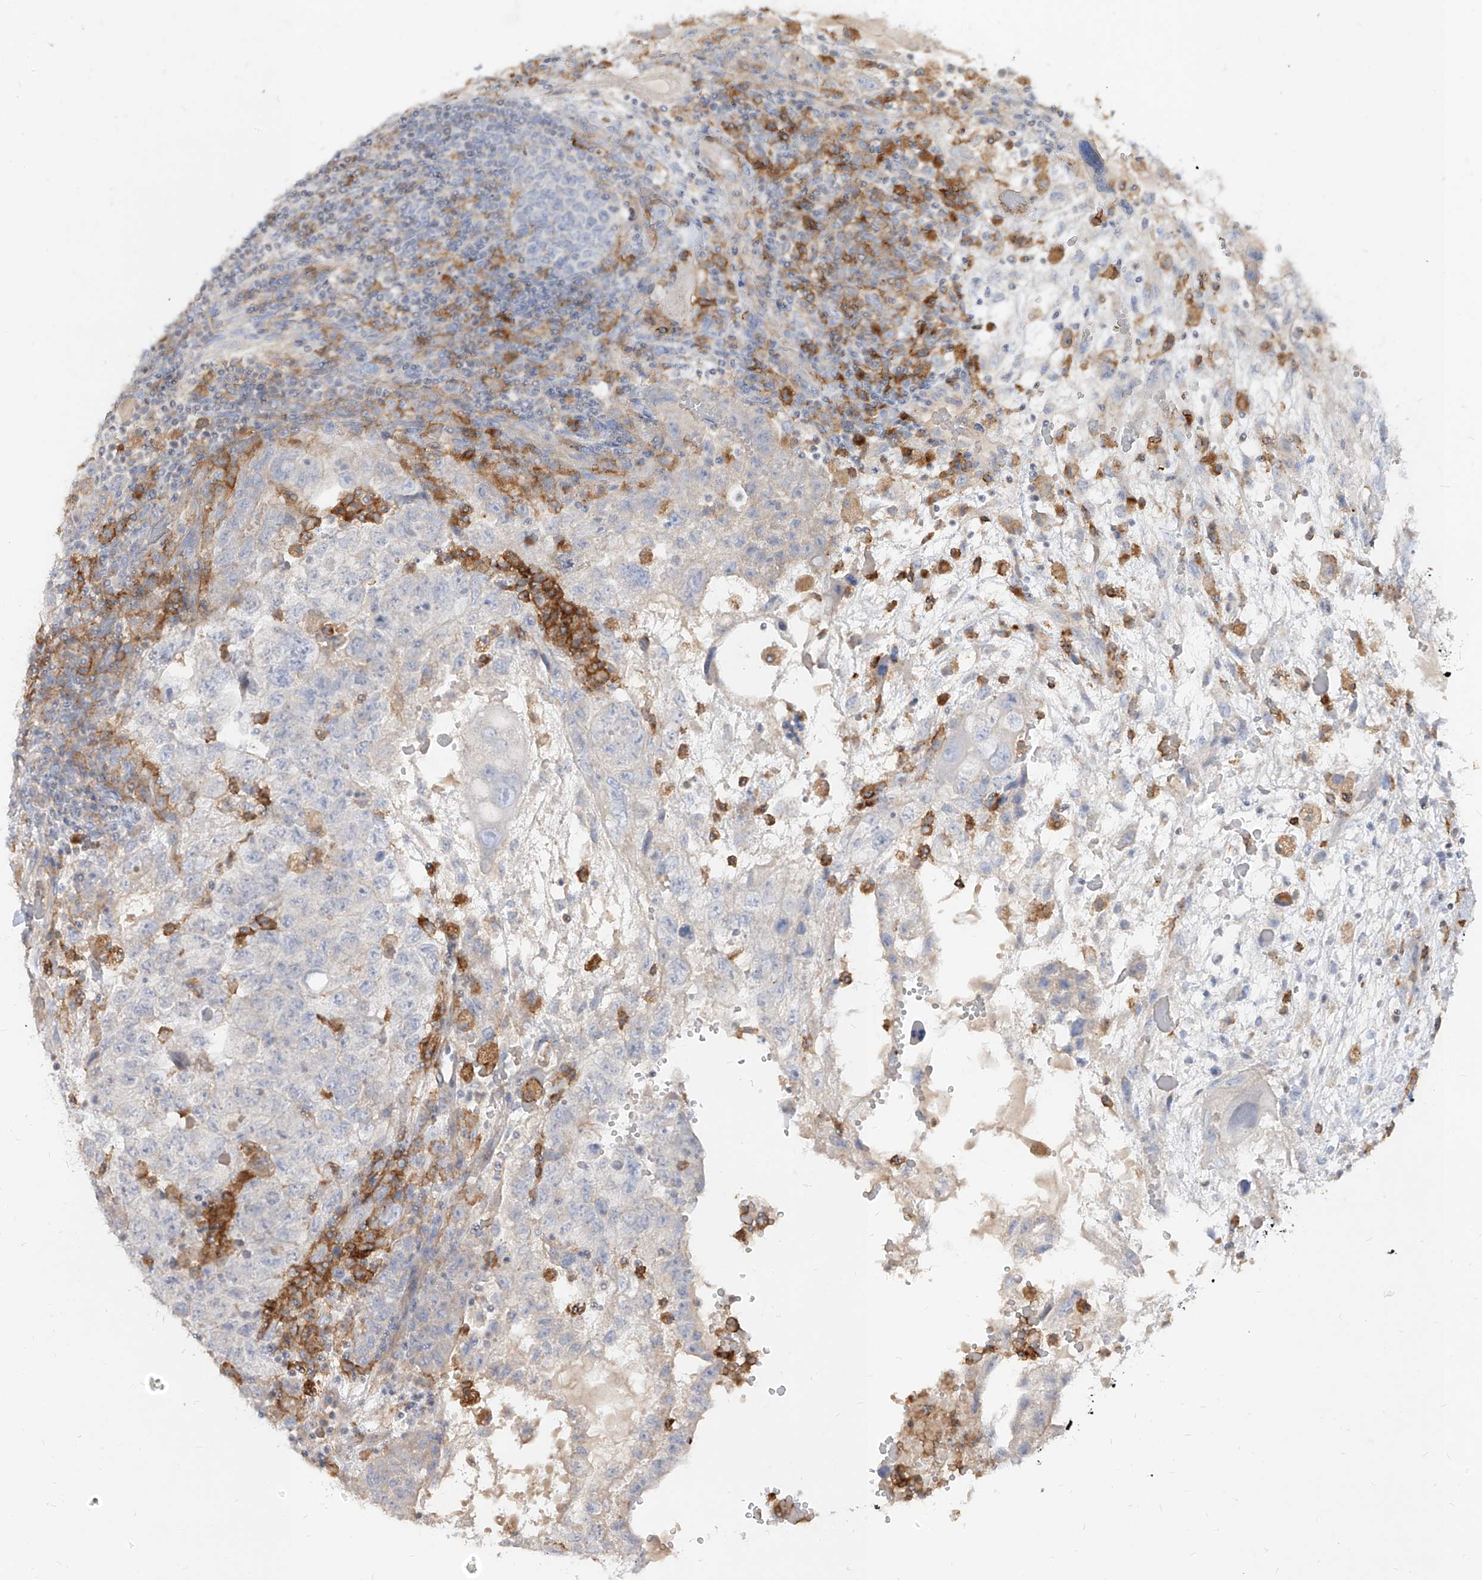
{"staining": {"intensity": "negative", "quantity": "none", "location": "none"}, "tissue": "testis cancer", "cell_type": "Tumor cells", "image_type": "cancer", "snomed": [{"axis": "morphology", "description": "Carcinoma, Embryonal, NOS"}, {"axis": "topography", "description": "Testis"}], "caption": "Tumor cells are negative for brown protein staining in embryonal carcinoma (testis).", "gene": "RBFOX3", "patient": {"sex": "male", "age": 36}}